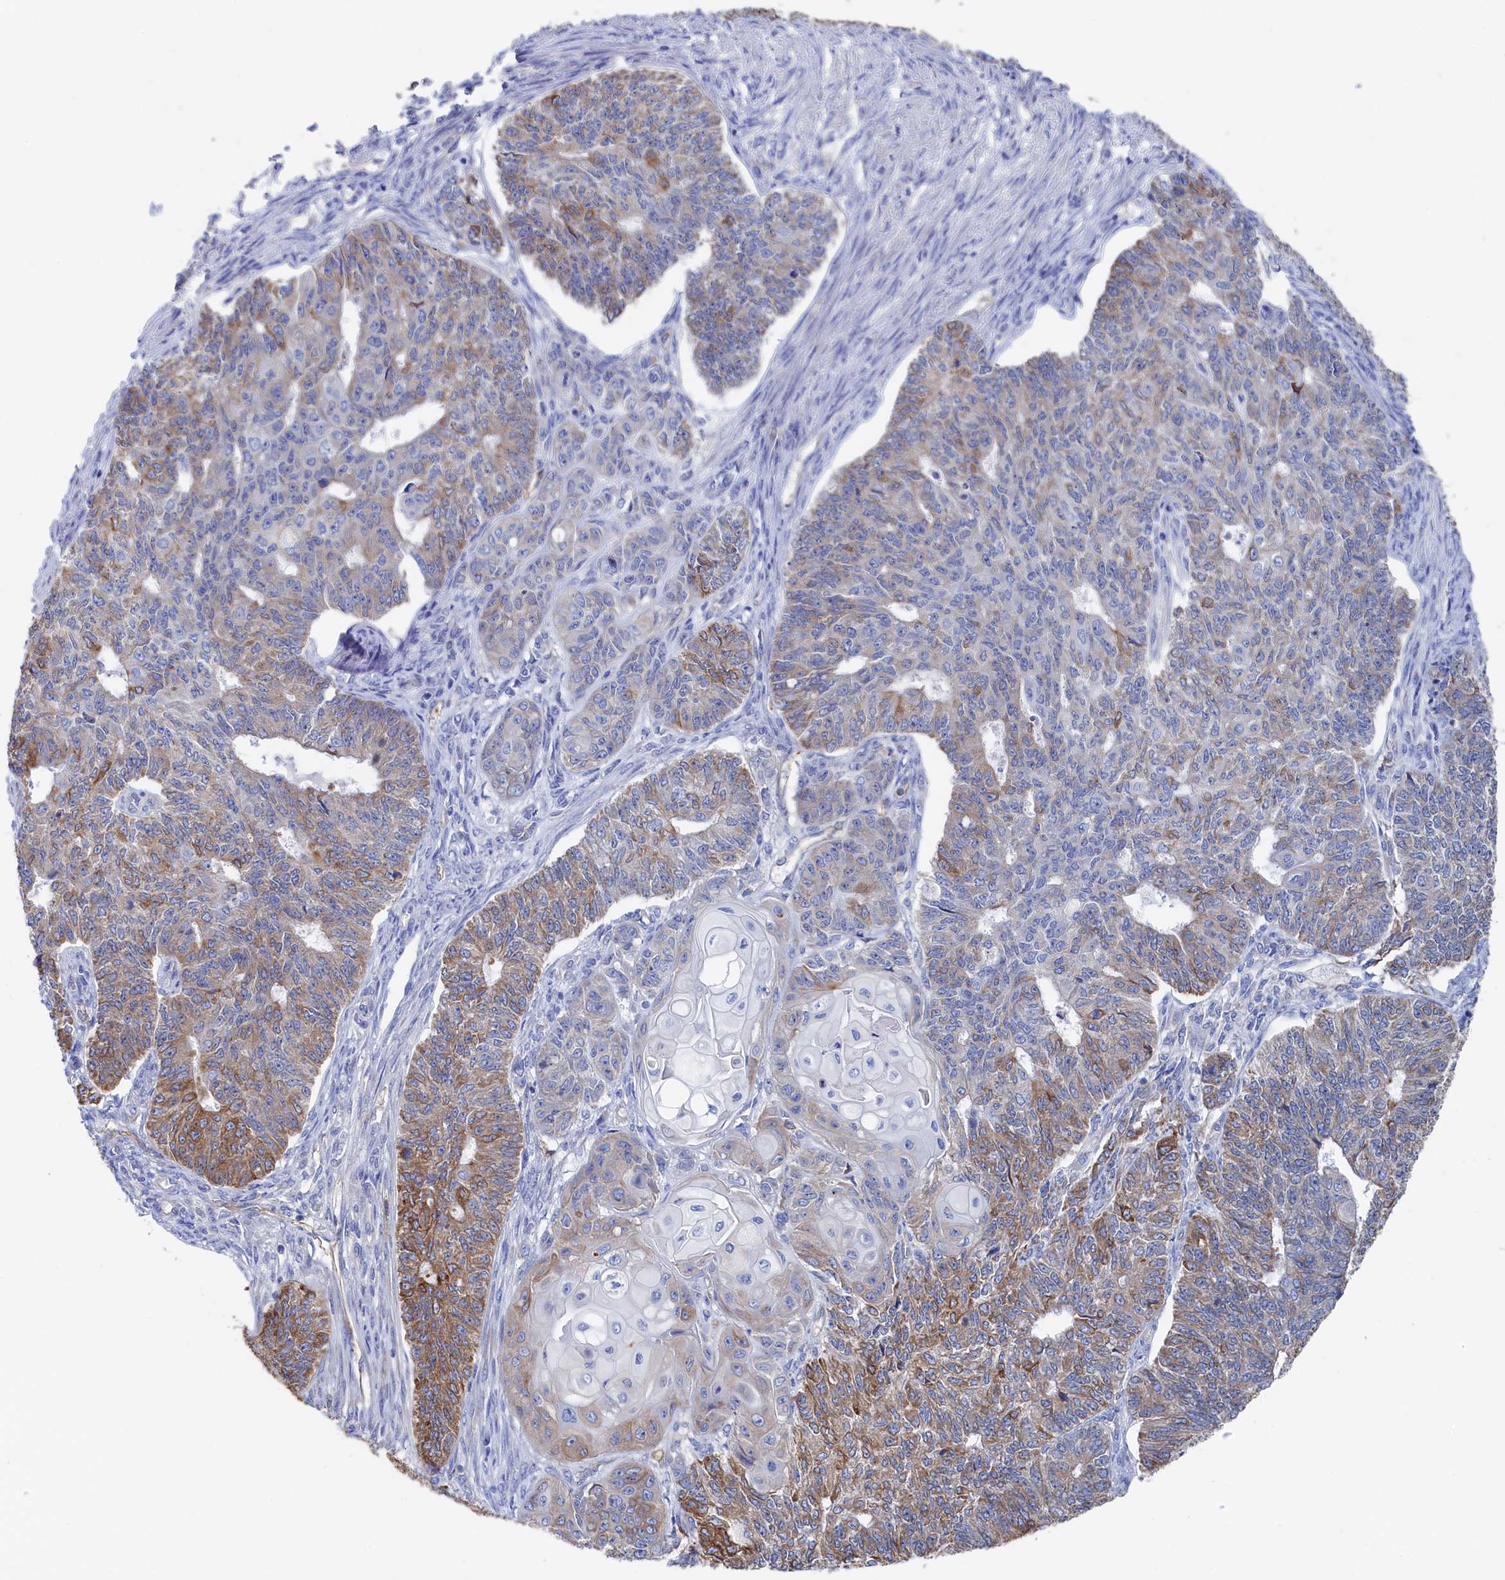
{"staining": {"intensity": "moderate", "quantity": "25%-75%", "location": "cytoplasmic/membranous"}, "tissue": "endometrial cancer", "cell_type": "Tumor cells", "image_type": "cancer", "snomed": [{"axis": "morphology", "description": "Adenocarcinoma, NOS"}, {"axis": "topography", "description": "Endometrium"}], "caption": "Brown immunohistochemical staining in adenocarcinoma (endometrial) demonstrates moderate cytoplasmic/membranous staining in about 25%-75% of tumor cells.", "gene": "TMOD2", "patient": {"sex": "female", "age": 32}}